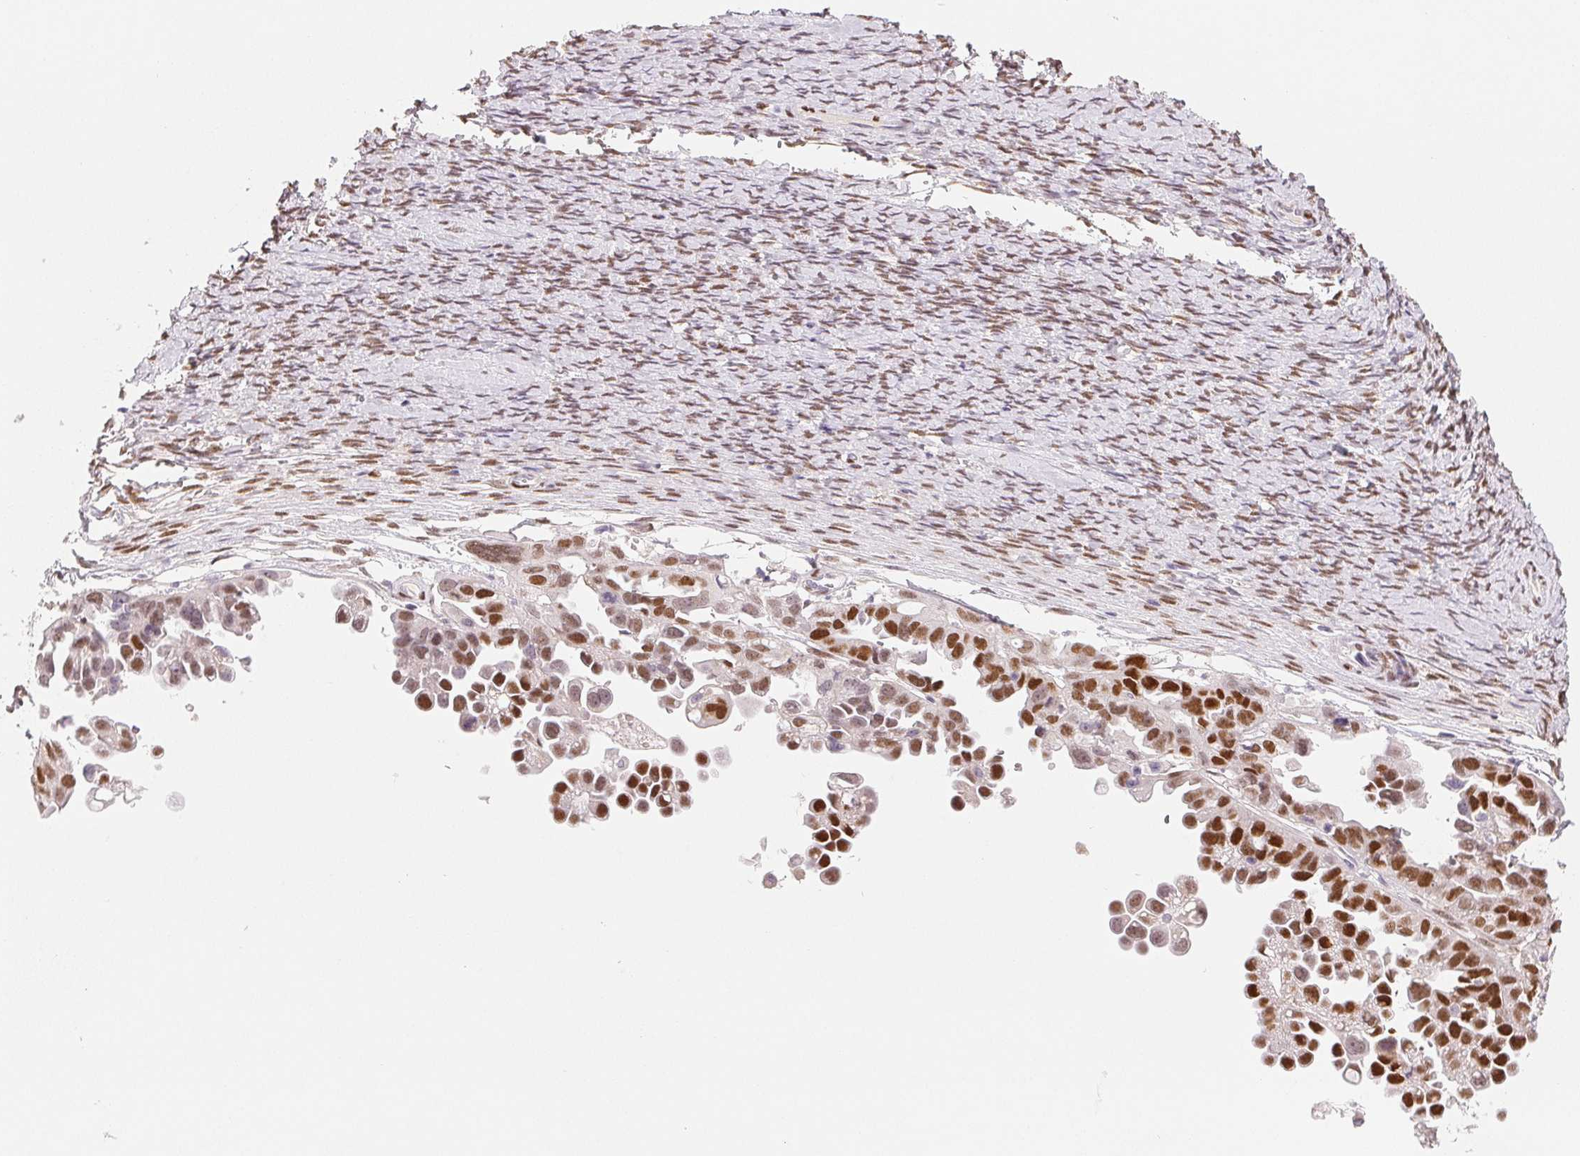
{"staining": {"intensity": "strong", "quantity": ">75%", "location": "nuclear"}, "tissue": "ovarian cancer", "cell_type": "Tumor cells", "image_type": "cancer", "snomed": [{"axis": "morphology", "description": "Cystadenocarcinoma, serous, NOS"}, {"axis": "topography", "description": "Ovary"}], "caption": "Protein expression analysis of human ovarian serous cystadenocarcinoma reveals strong nuclear positivity in about >75% of tumor cells.", "gene": "SMARCD3", "patient": {"sex": "female", "age": 53}}